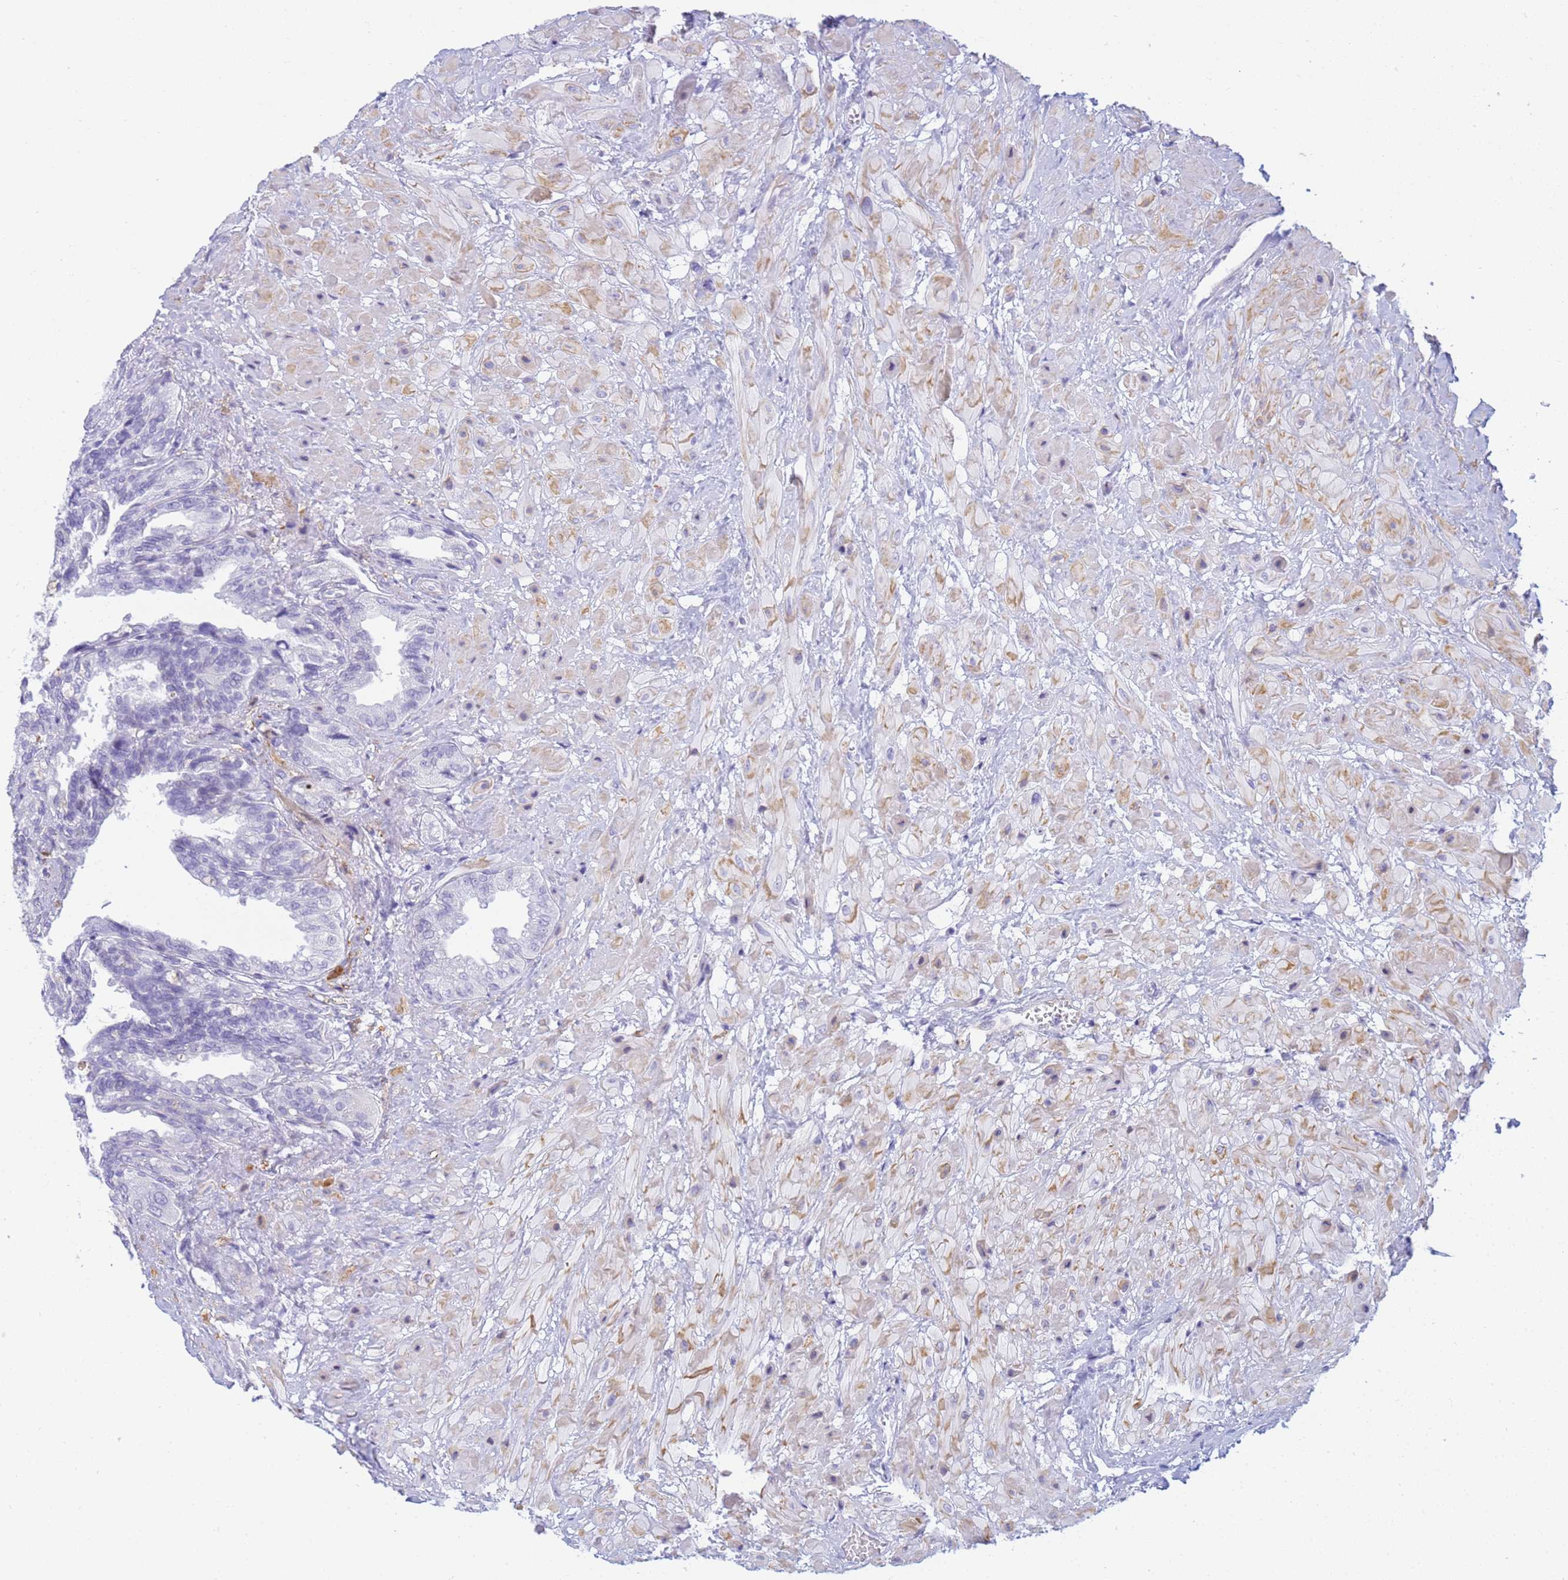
{"staining": {"intensity": "negative", "quantity": "none", "location": "none"}, "tissue": "seminal vesicle", "cell_type": "Glandular cells", "image_type": "normal", "snomed": [{"axis": "morphology", "description": "Normal tissue, NOS"}, {"axis": "topography", "description": "Seminal veicle"}, {"axis": "topography", "description": "Peripheral nerve tissue"}], "caption": "This histopathology image is of unremarkable seminal vesicle stained with immunohistochemistry to label a protein in brown with the nuclei are counter-stained blue. There is no positivity in glandular cells. Nuclei are stained in blue.", "gene": "SNX20", "patient": {"sex": "male", "age": 60}}